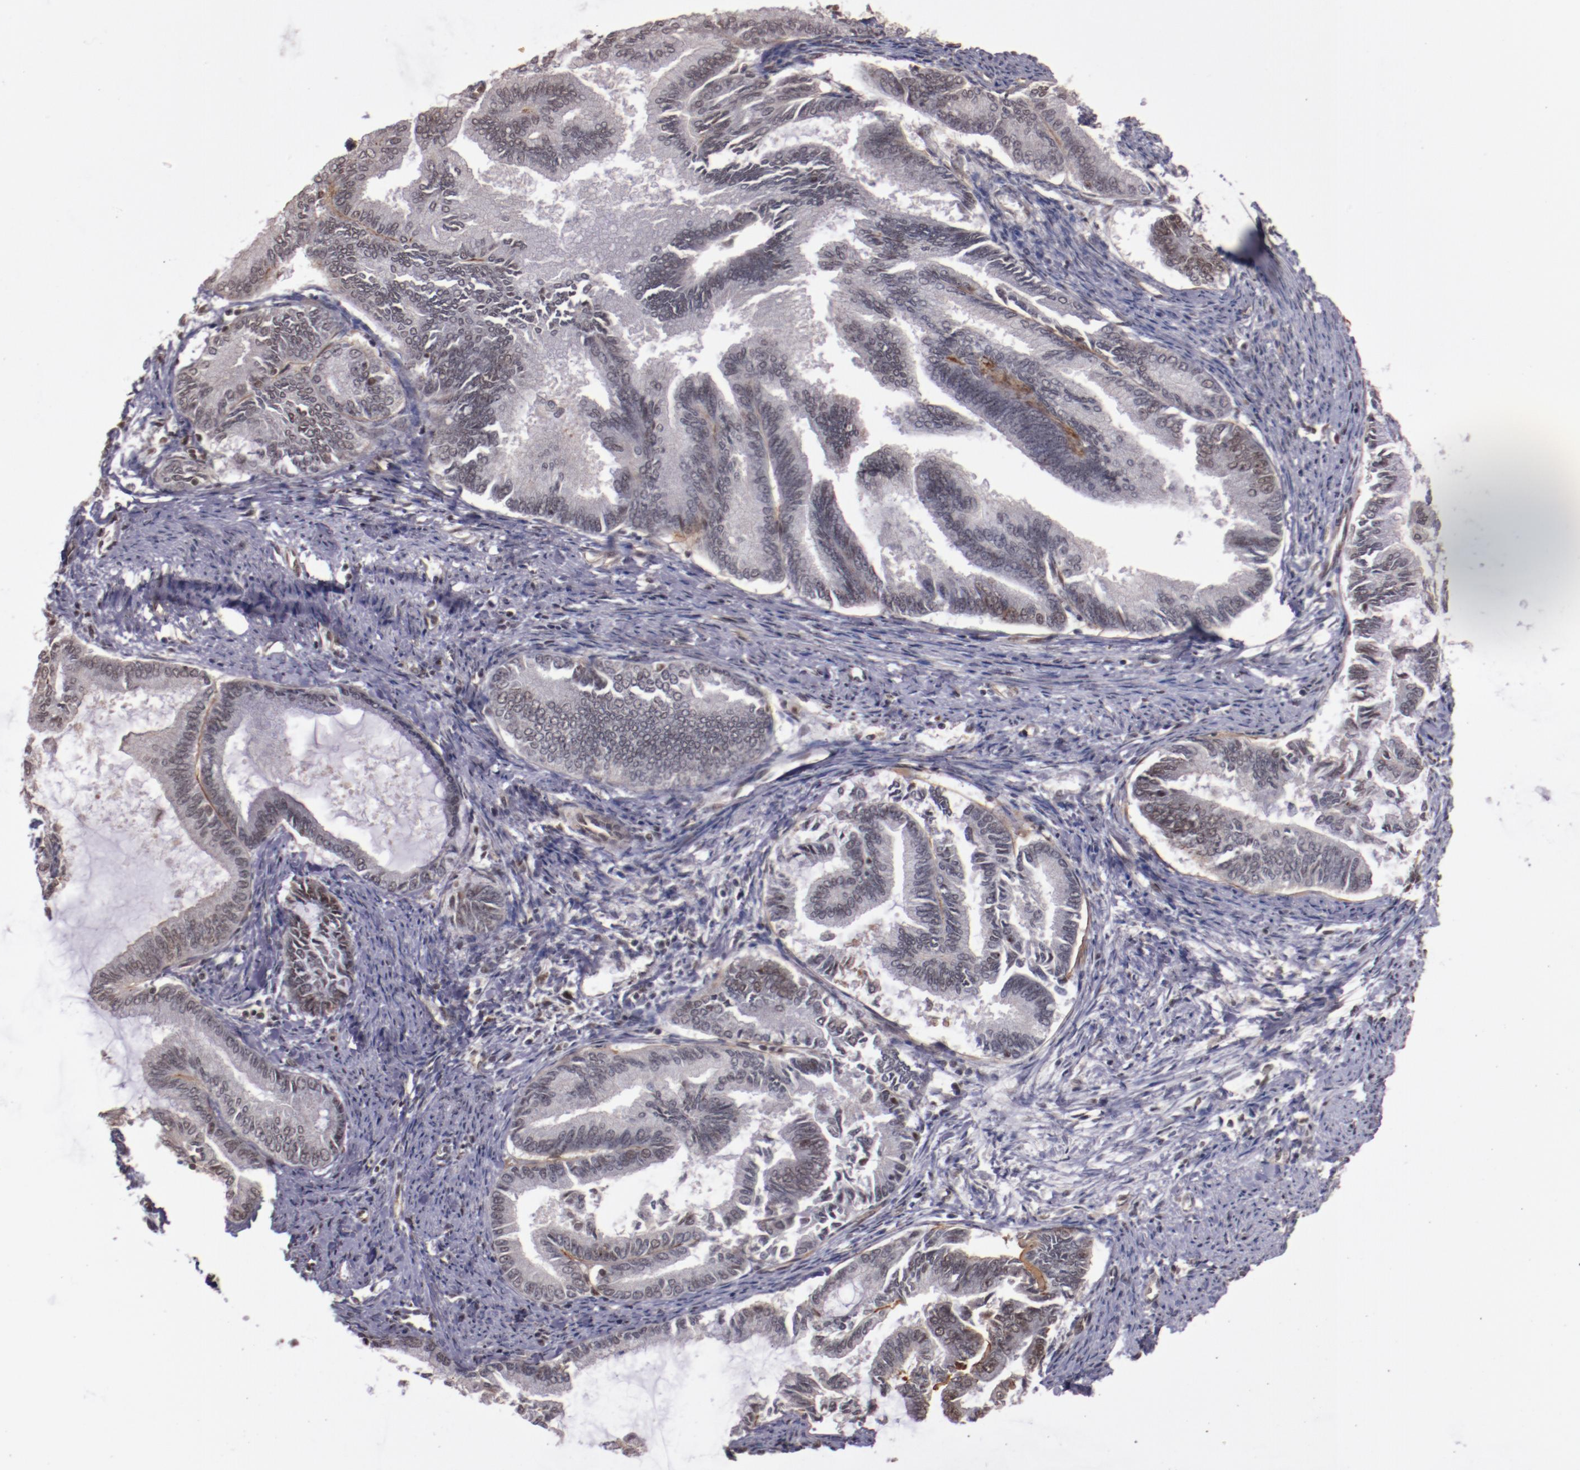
{"staining": {"intensity": "weak", "quantity": "<25%", "location": "nuclear"}, "tissue": "endometrial cancer", "cell_type": "Tumor cells", "image_type": "cancer", "snomed": [{"axis": "morphology", "description": "Adenocarcinoma, NOS"}, {"axis": "topography", "description": "Endometrium"}], "caption": "Tumor cells show no significant protein positivity in endometrial cancer (adenocarcinoma).", "gene": "STAG2", "patient": {"sex": "female", "age": 86}}